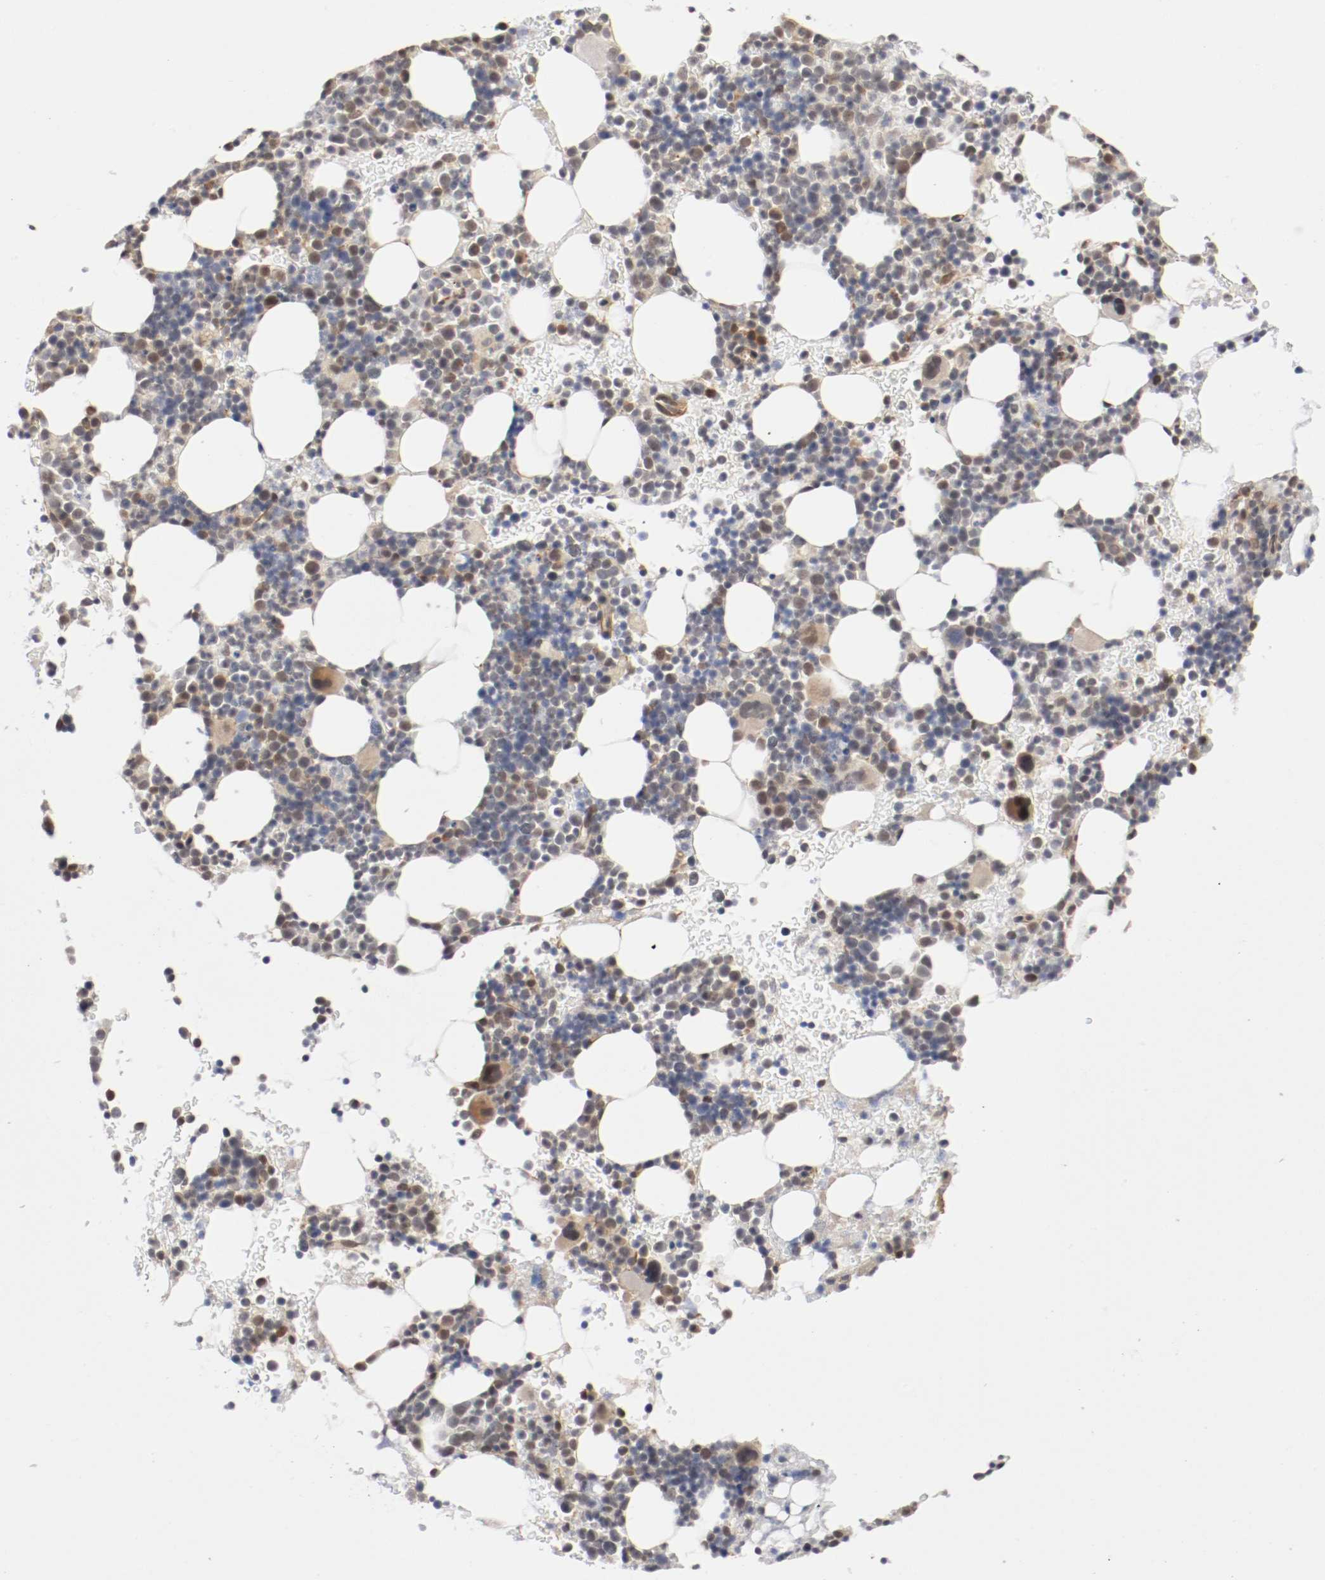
{"staining": {"intensity": "weak", "quantity": ">75%", "location": "cytoplasmic/membranous,nuclear"}, "tissue": "bone marrow", "cell_type": "Hematopoietic cells", "image_type": "normal", "snomed": [{"axis": "morphology", "description": "Normal tissue, NOS"}, {"axis": "topography", "description": "Bone marrow"}], "caption": "Protein expression analysis of normal human bone marrow reveals weak cytoplasmic/membranous,nuclear expression in approximately >75% of hematopoietic cells. (DAB (3,3'-diaminobenzidine) = brown stain, brightfield microscopy at high magnification).", "gene": "RBM23", "patient": {"sex": "male", "age": 17}}